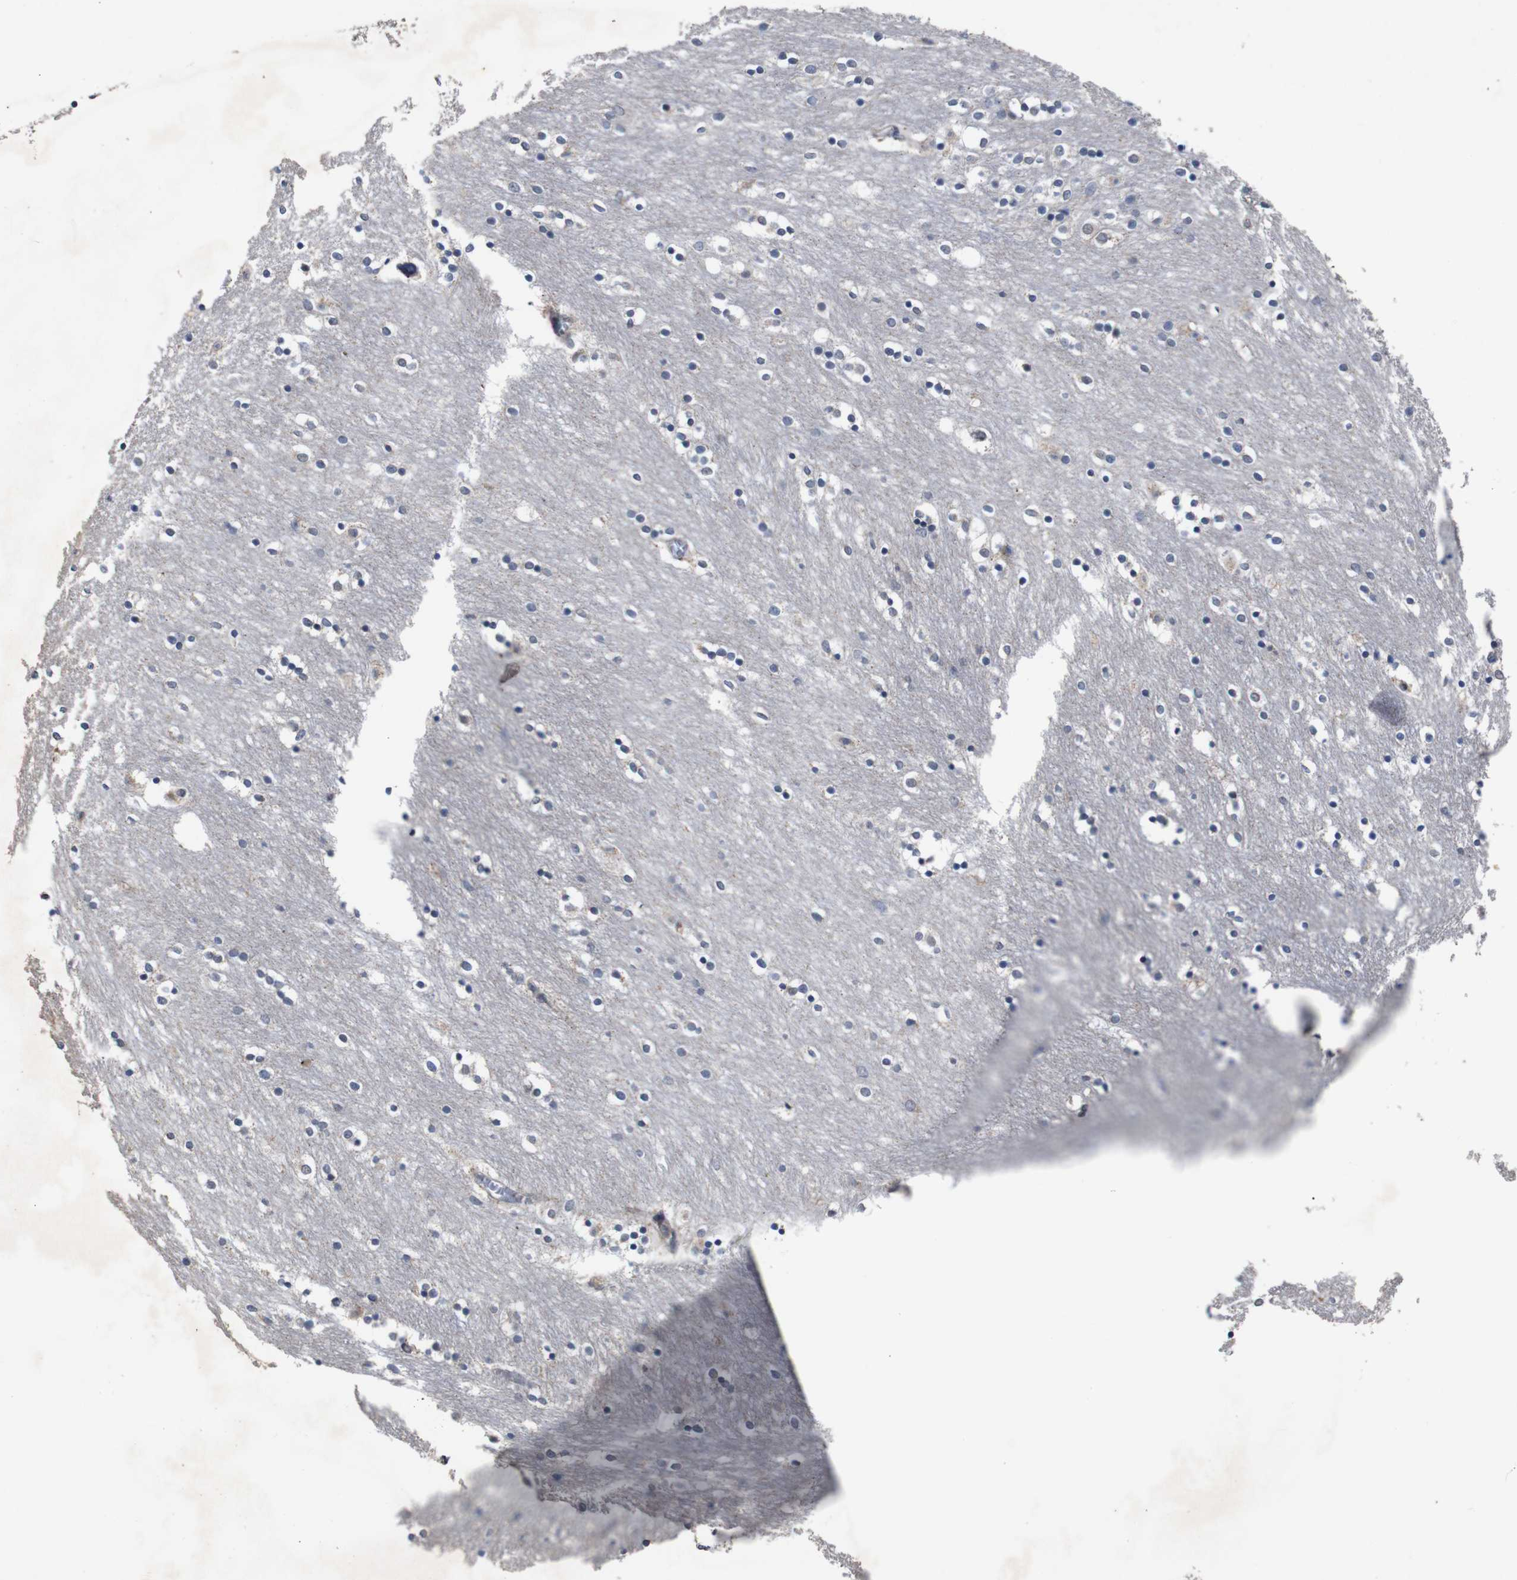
{"staining": {"intensity": "negative", "quantity": "none", "location": "none"}, "tissue": "caudate", "cell_type": "Glial cells", "image_type": "normal", "snomed": [{"axis": "morphology", "description": "Normal tissue, NOS"}, {"axis": "topography", "description": "Lateral ventricle wall"}], "caption": "This image is of unremarkable caudate stained with IHC to label a protein in brown with the nuclei are counter-stained blue. There is no positivity in glial cells.", "gene": "ATP7B", "patient": {"sex": "female", "age": 54}}